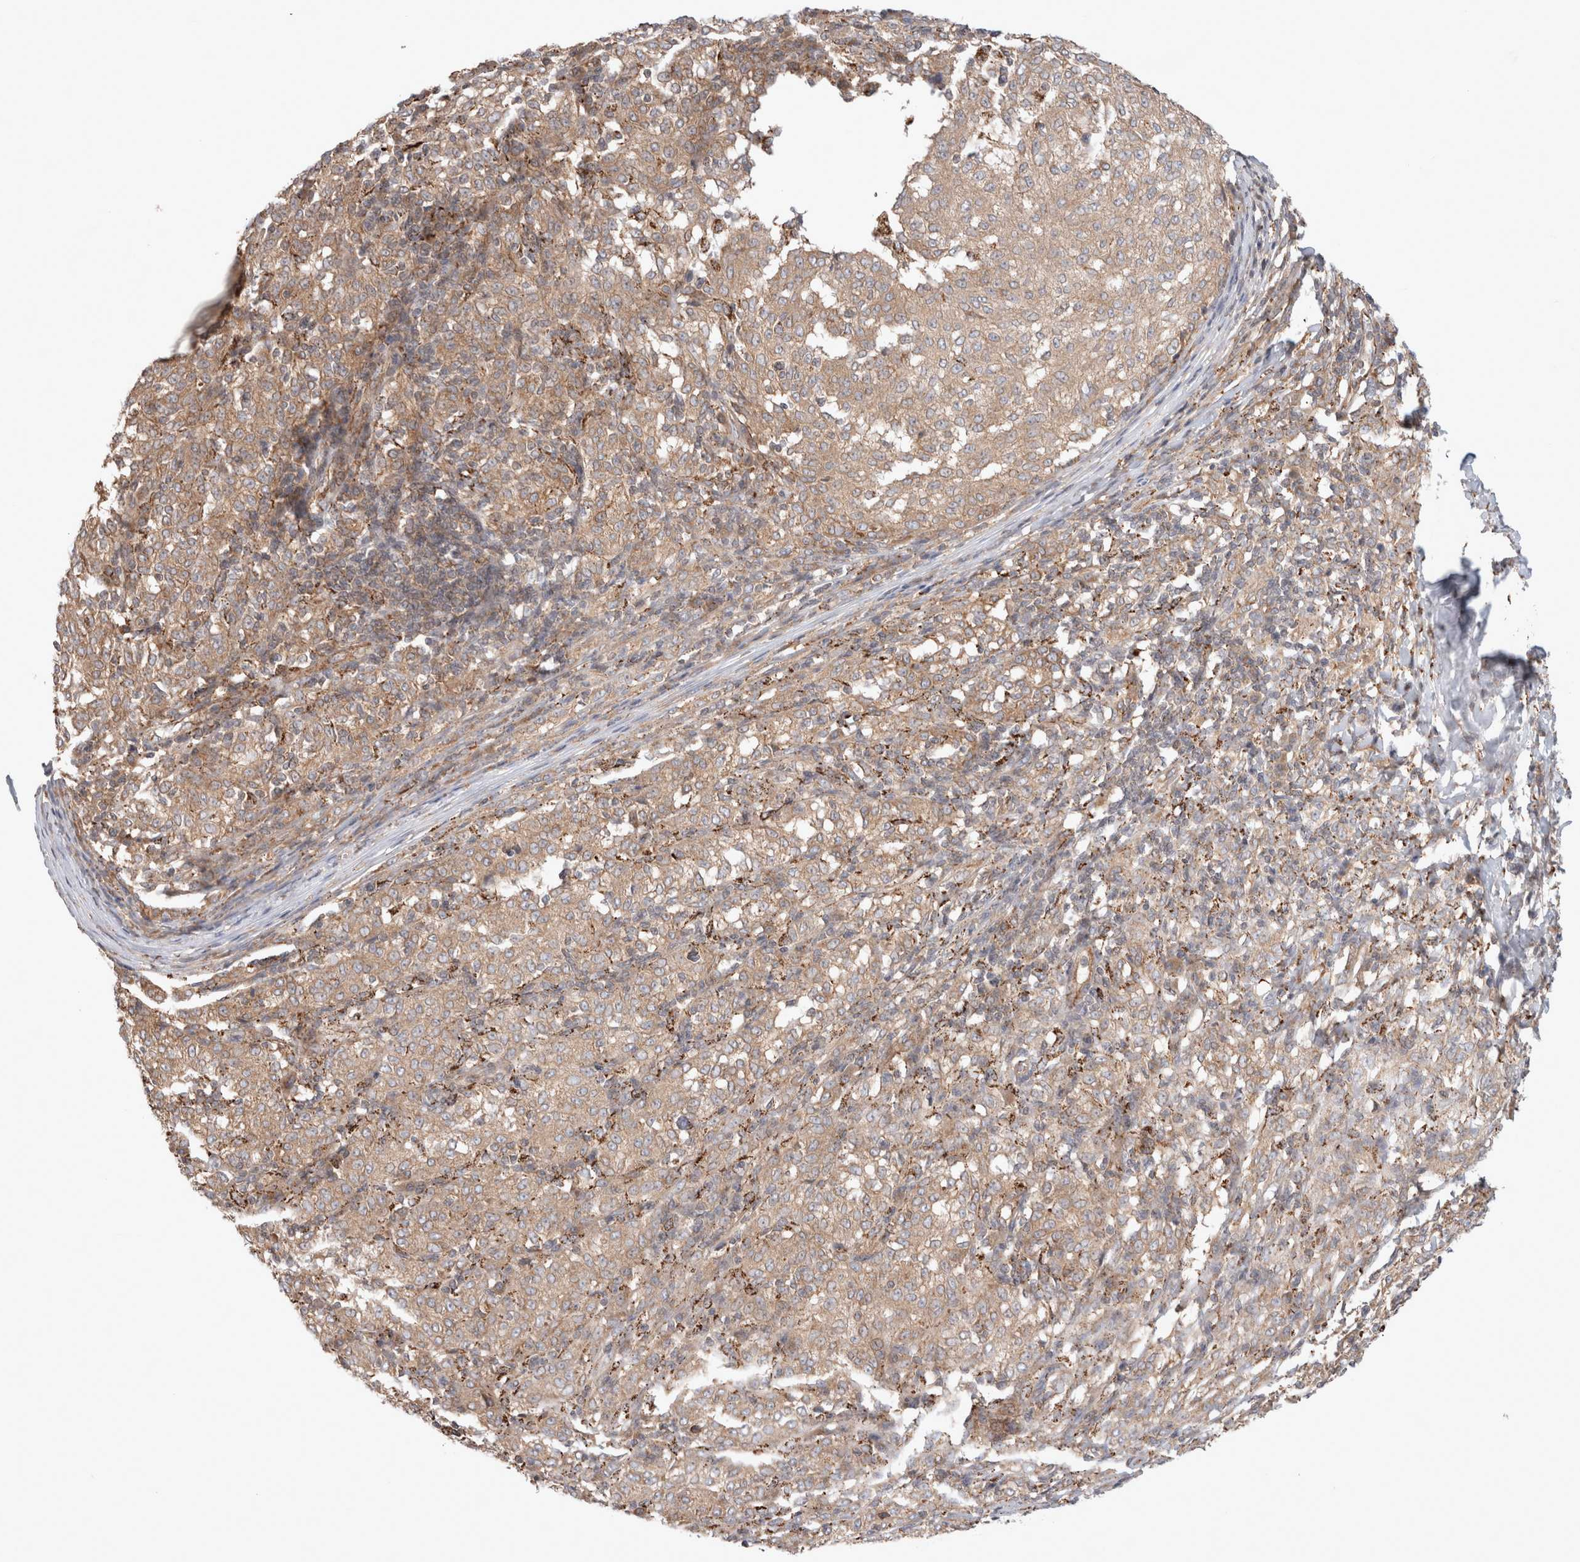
{"staining": {"intensity": "weak", "quantity": ">75%", "location": "cytoplasmic/membranous"}, "tissue": "melanoma", "cell_type": "Tumor cells", "image_type": "cancer", "snomed": [{"axis": "morphology", "description": "Malignant melanoma, NOS"}, {"axis": "topography", "description": "Skin"}], "caption": "Melanoma stained with a protein marker reveals weak staining in tumor cells.", "gene": "HROB", "patient": {"sex": "female", "age": 72}}